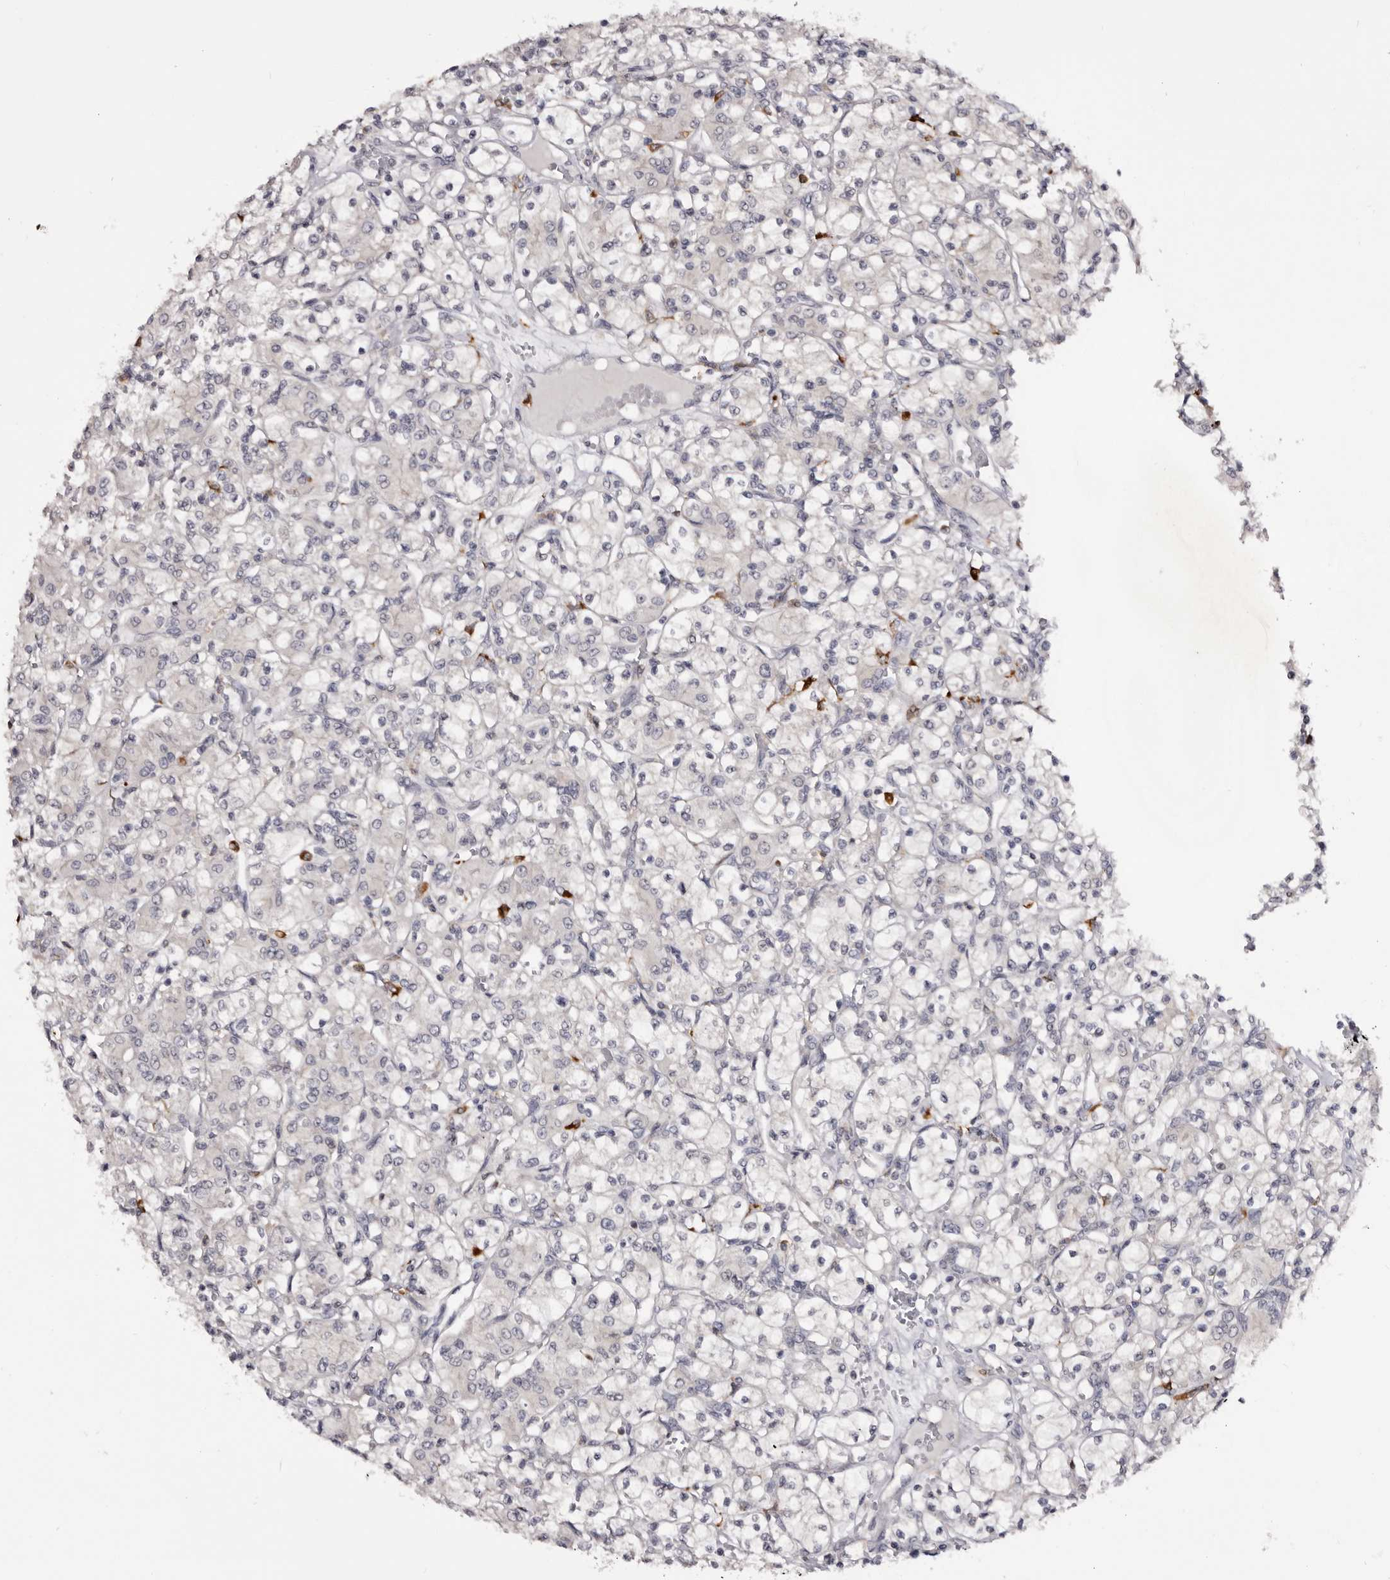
{"staining": {"intensity": "negative", "quantity": "none", "location": "none"}, "tissue": "renal cancer", "cell_type": "Tumor cells", "image_type": "cancer", "snomed": [{"axis": "morphology", "description": "Adenocarcinoma, NOS"}, {"axis": "topography", "description": "Kidney"}], "caption": "Renal cancer was stained to show a protein in brown. There is no significant expression in tumor cells.", "gene": "TNNI1", "patient": {"sex": "female", "age": 59}}